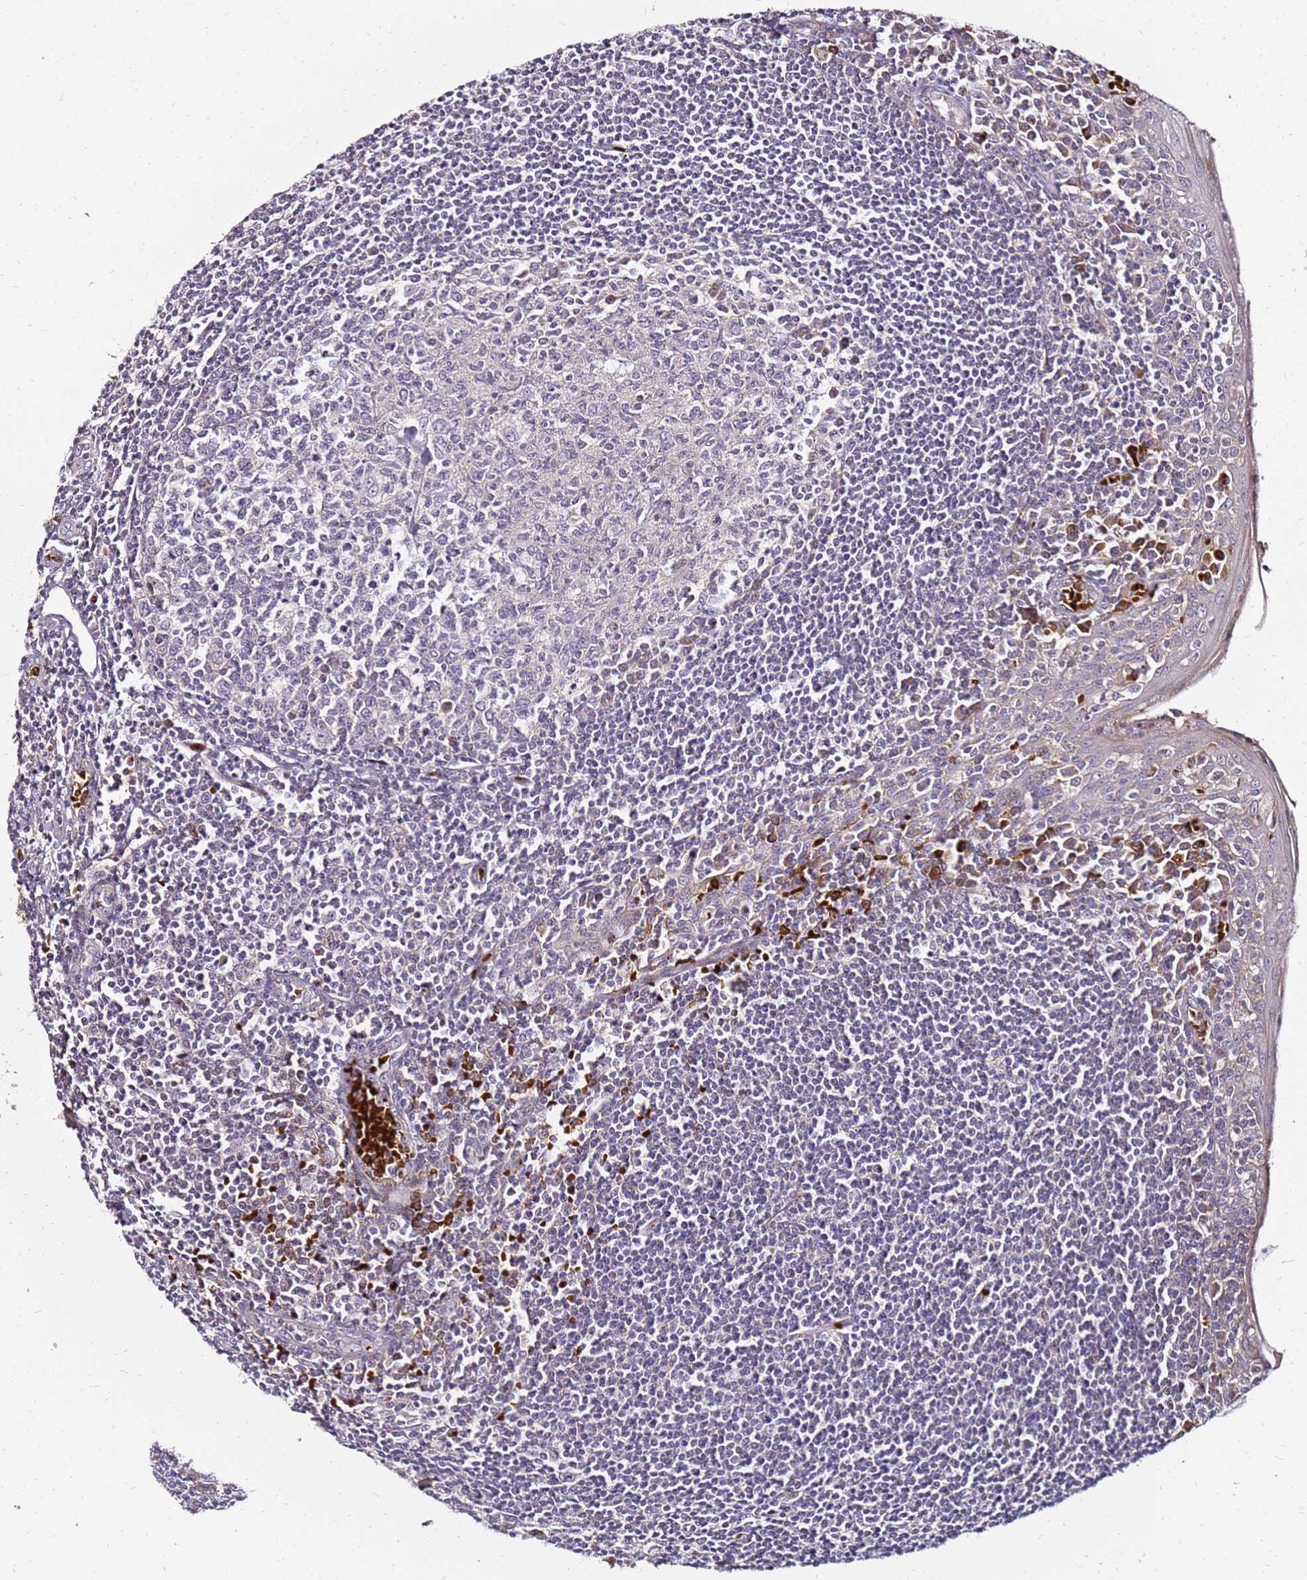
{"staining": {"intensity": "moderate", "quantity": "<25%", "location": "nuclear"}, "tissue": "tonsil", "cell_type": "Germinal center cells", "image_type": "normal", "snomed": [{"axis": "morphology", "description": "Normal tissue, NOS"}, {"axis": "topography", "description": "Tonsil"}], "caption": "About <25% of germinal center cells in normal human tonsil exhibit moderate nuclear protein staining as visualized by brown immunohistochemical staining.", "gene": "RNF11", "patient": {"sex": "male", "age": 27}}